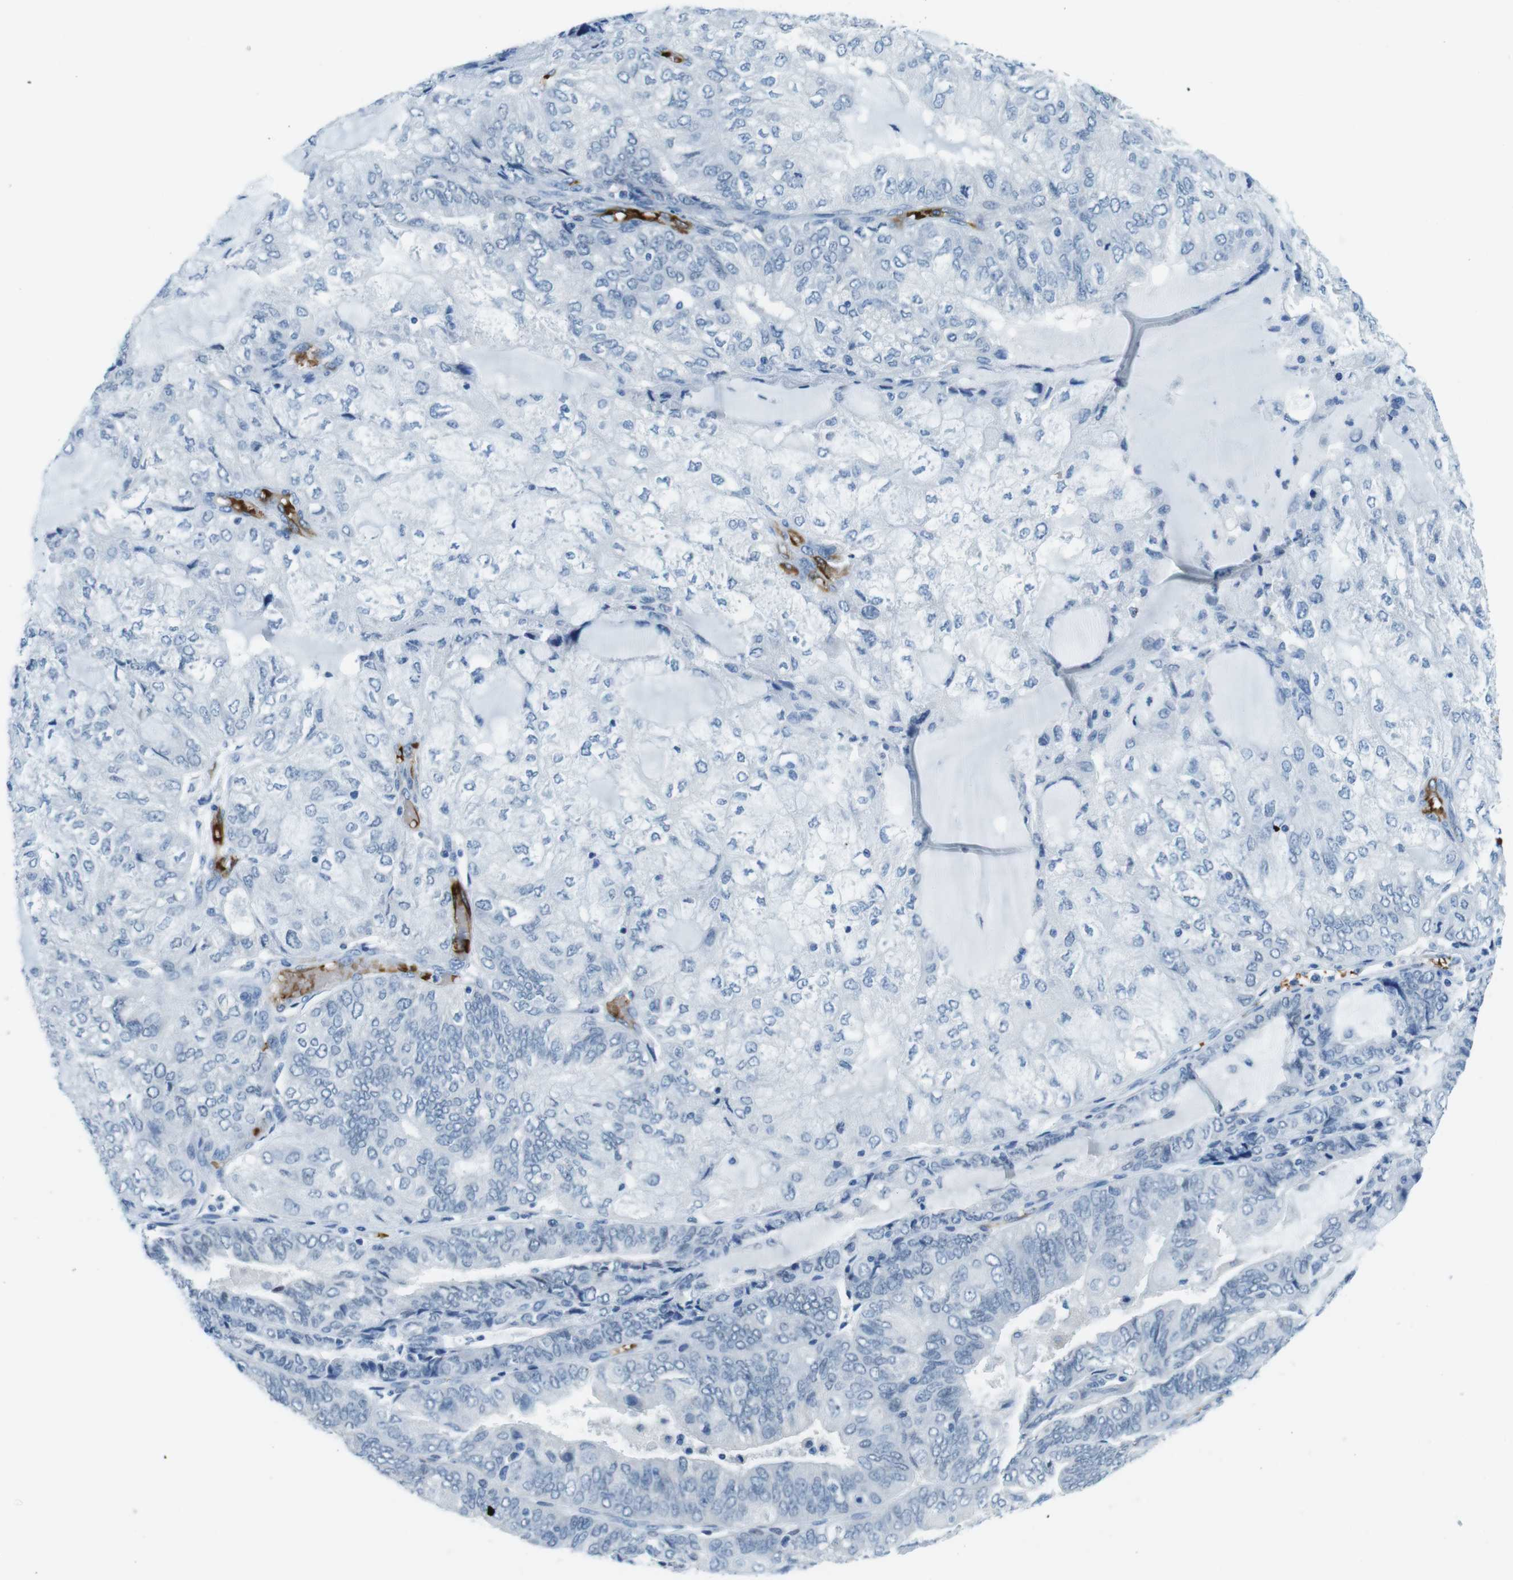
{"staining": {"intensity": "negative", "quantity": "none", "location": "none"}, "tissue": "endometrial cancer", "cell_type": "Tumor cells", "image_type": "cancer", "snomed": [{"axis": "morphology", "description": "Adenocarcinoma, NOS"}, {"axis": "topography", "description": "Endometrium"}], "caption": "The histopathology image exhibits no staining of tumor cells in endometrial adenocarcinoma.", "gene": "TFAP2C", "patient": {"sex": "female", "age": 81}}